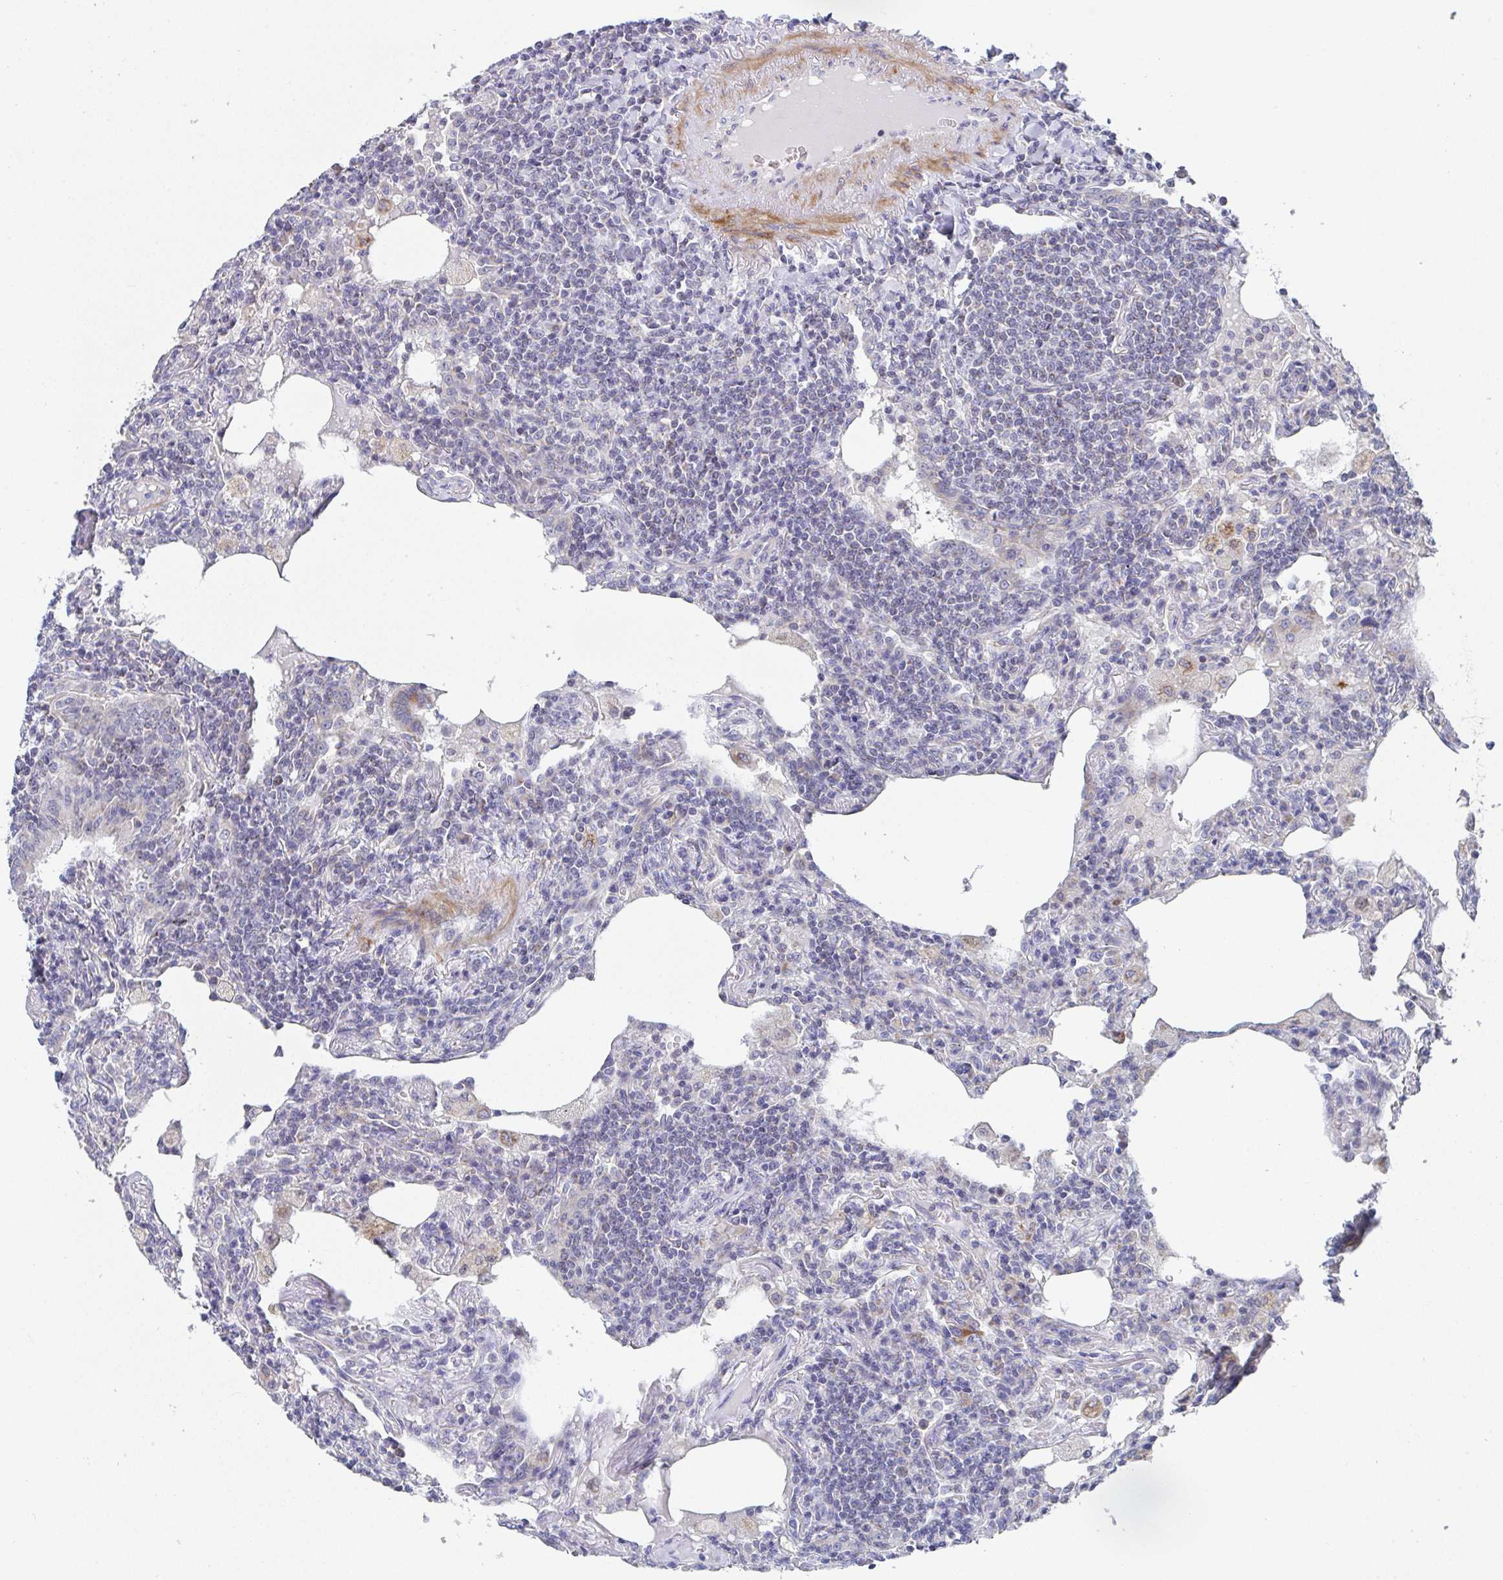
{"staining": {"intensity": "negative", "quantity": "none", "location": "none"}, "tissue": "lymphoma", "cell_type": "Tumor cells", "image_type": "cancer", "snomed": [{"axis": "morphology", "description": "Malignant lymphoma, non-Hodgkin's type, Low grade"}, {"axis": "topography", "description": "Lung"}], "caption": "The histopathology image exhibits no significant positivity in tumor cells of malignant lymphoma, non-Hodgkin's type (low-grade).", "gene": "ATP5F1C", "patient": {"sex": "female", "age": 71}}